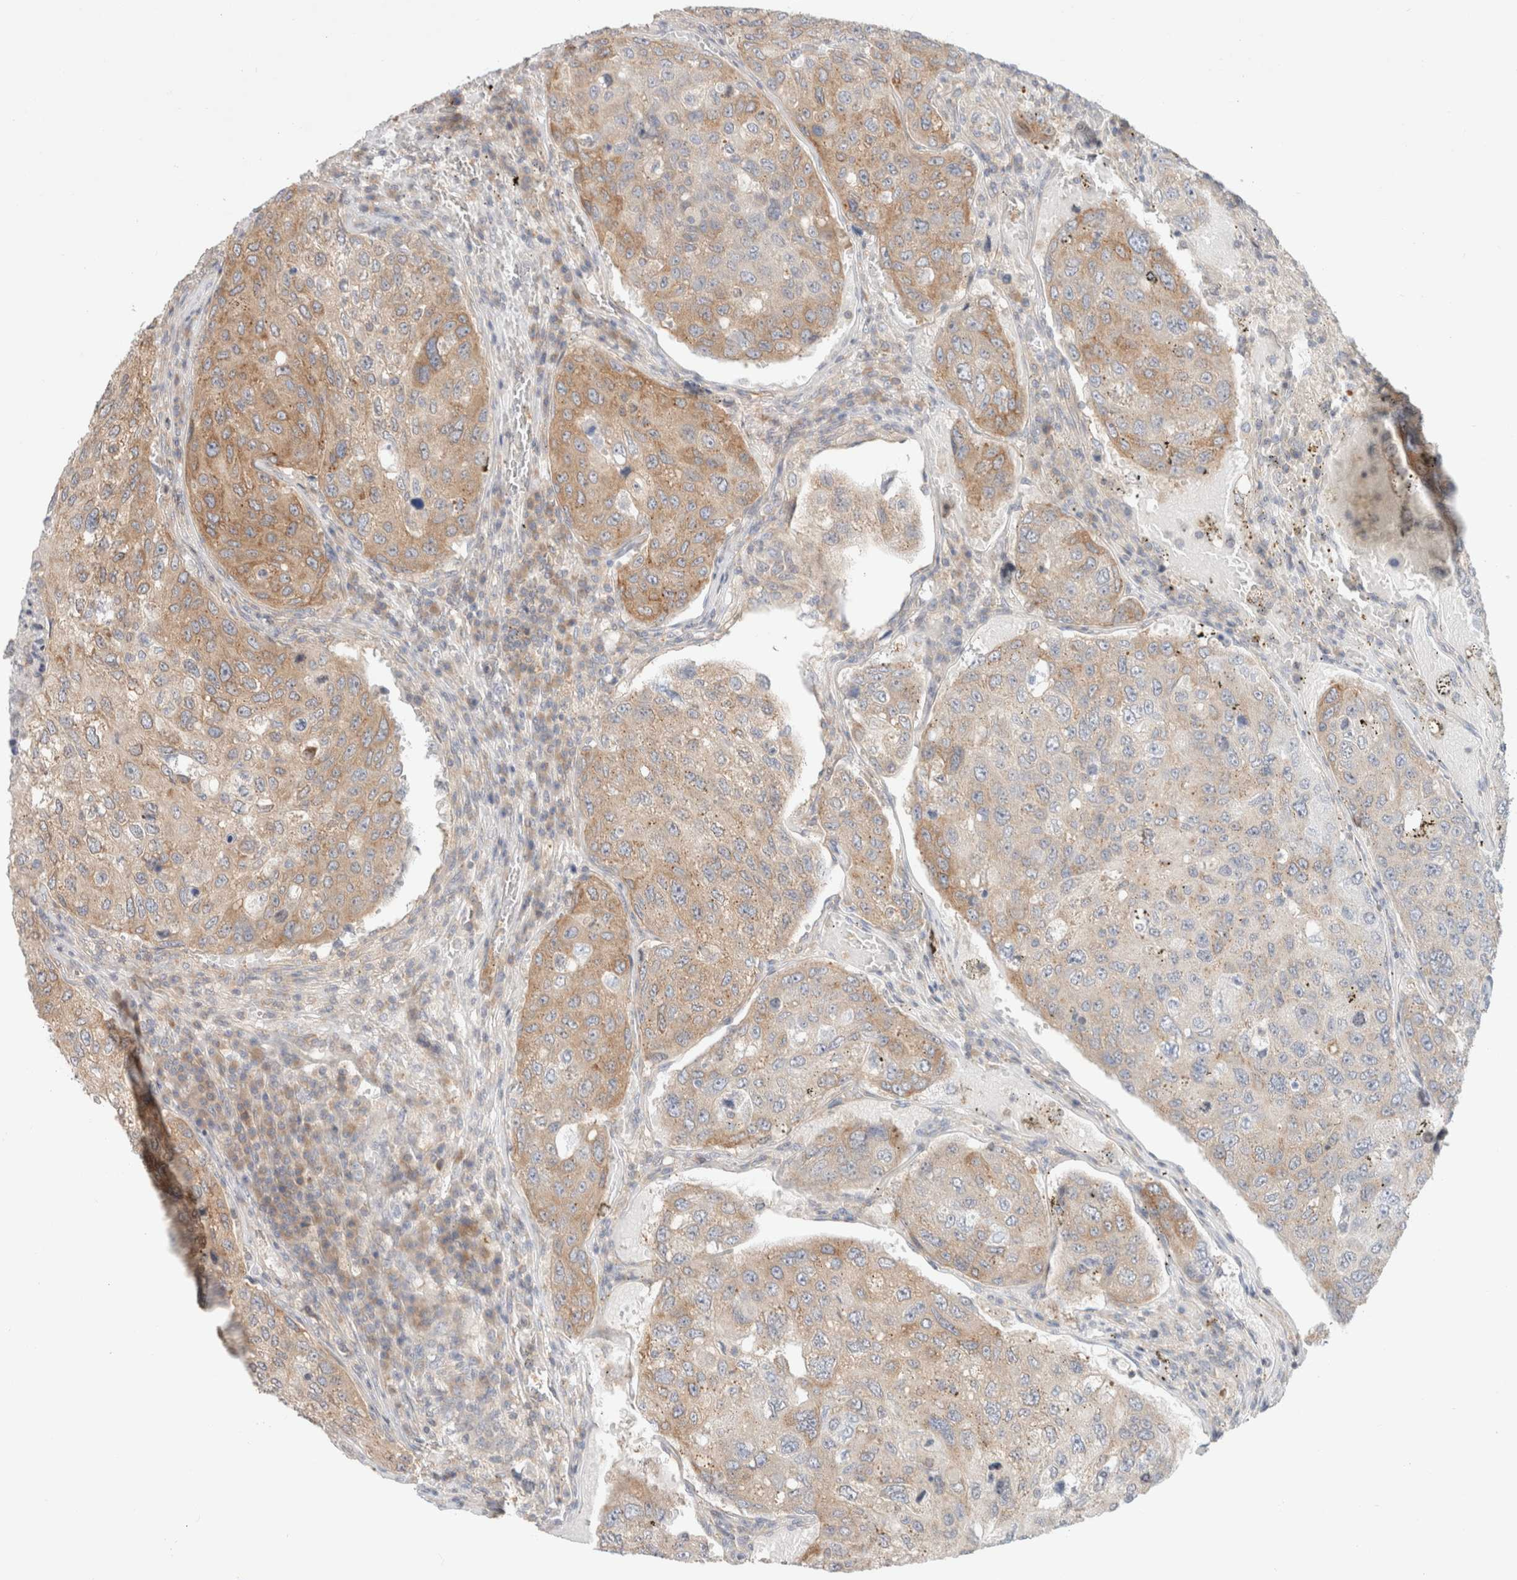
{"staining": {"intensity": "moderate", "quantity": "25%-75%", "location": "cytoplasmic/membranous"}, "tissue": "urothelial cancer", "cell_type": "Tumor cells", "image_type": "cancer", "snomed": [{"axis": "morphology", "description": "Urothelial carcinoma, High grade"}, {"axis": "topography", "description": "Lymph node"}, {"axis": "topography", "description": "Urinary bladder"}], "caption": "Protein staining reveals moderate cytoplasmic/membranous positivity in about 25%-75% of tumor cells in urothelial cancer.", "gene": "MARK3", "patient": {"sex": "male", "age": 51}}